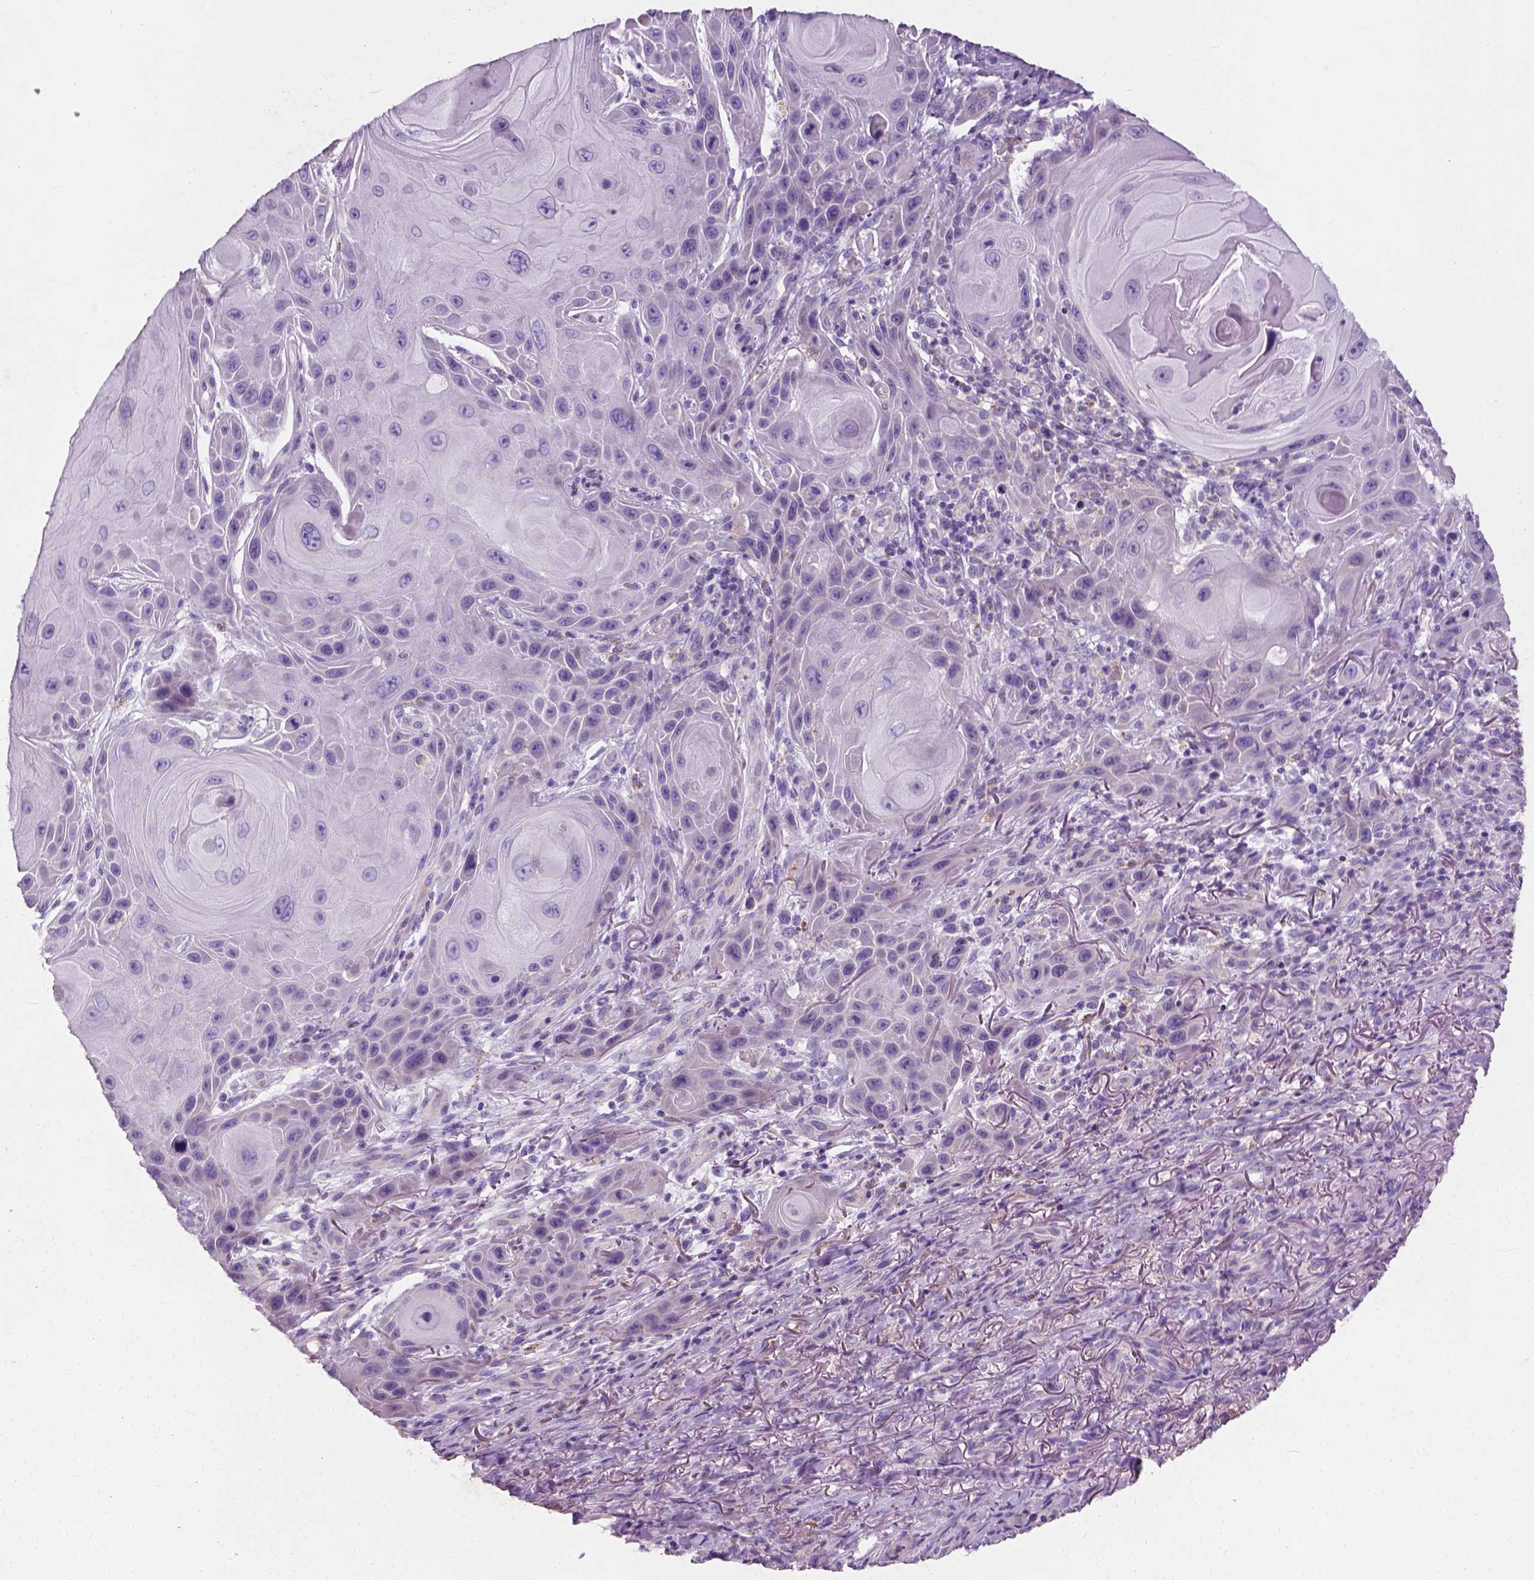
{"staining": {"intensity": "negative", "quantity": "none", "location": "none"}, "tissue": "skin cancer", "cell_type": "Tumor cells", "image_type": "cancer", "snomed": [{"axis": "morphology", "description": "Squamous cell carcinoma, NOS"}, {"axis": "topography", "description": "Skin"}], "caption": "High power microscopy histopathology image of an IHC photomicrograph of skin cancer, revealing no significant expression in tumor cells.", "gene": "CHODL", "patient": {"sex": "female", "age": 94}}